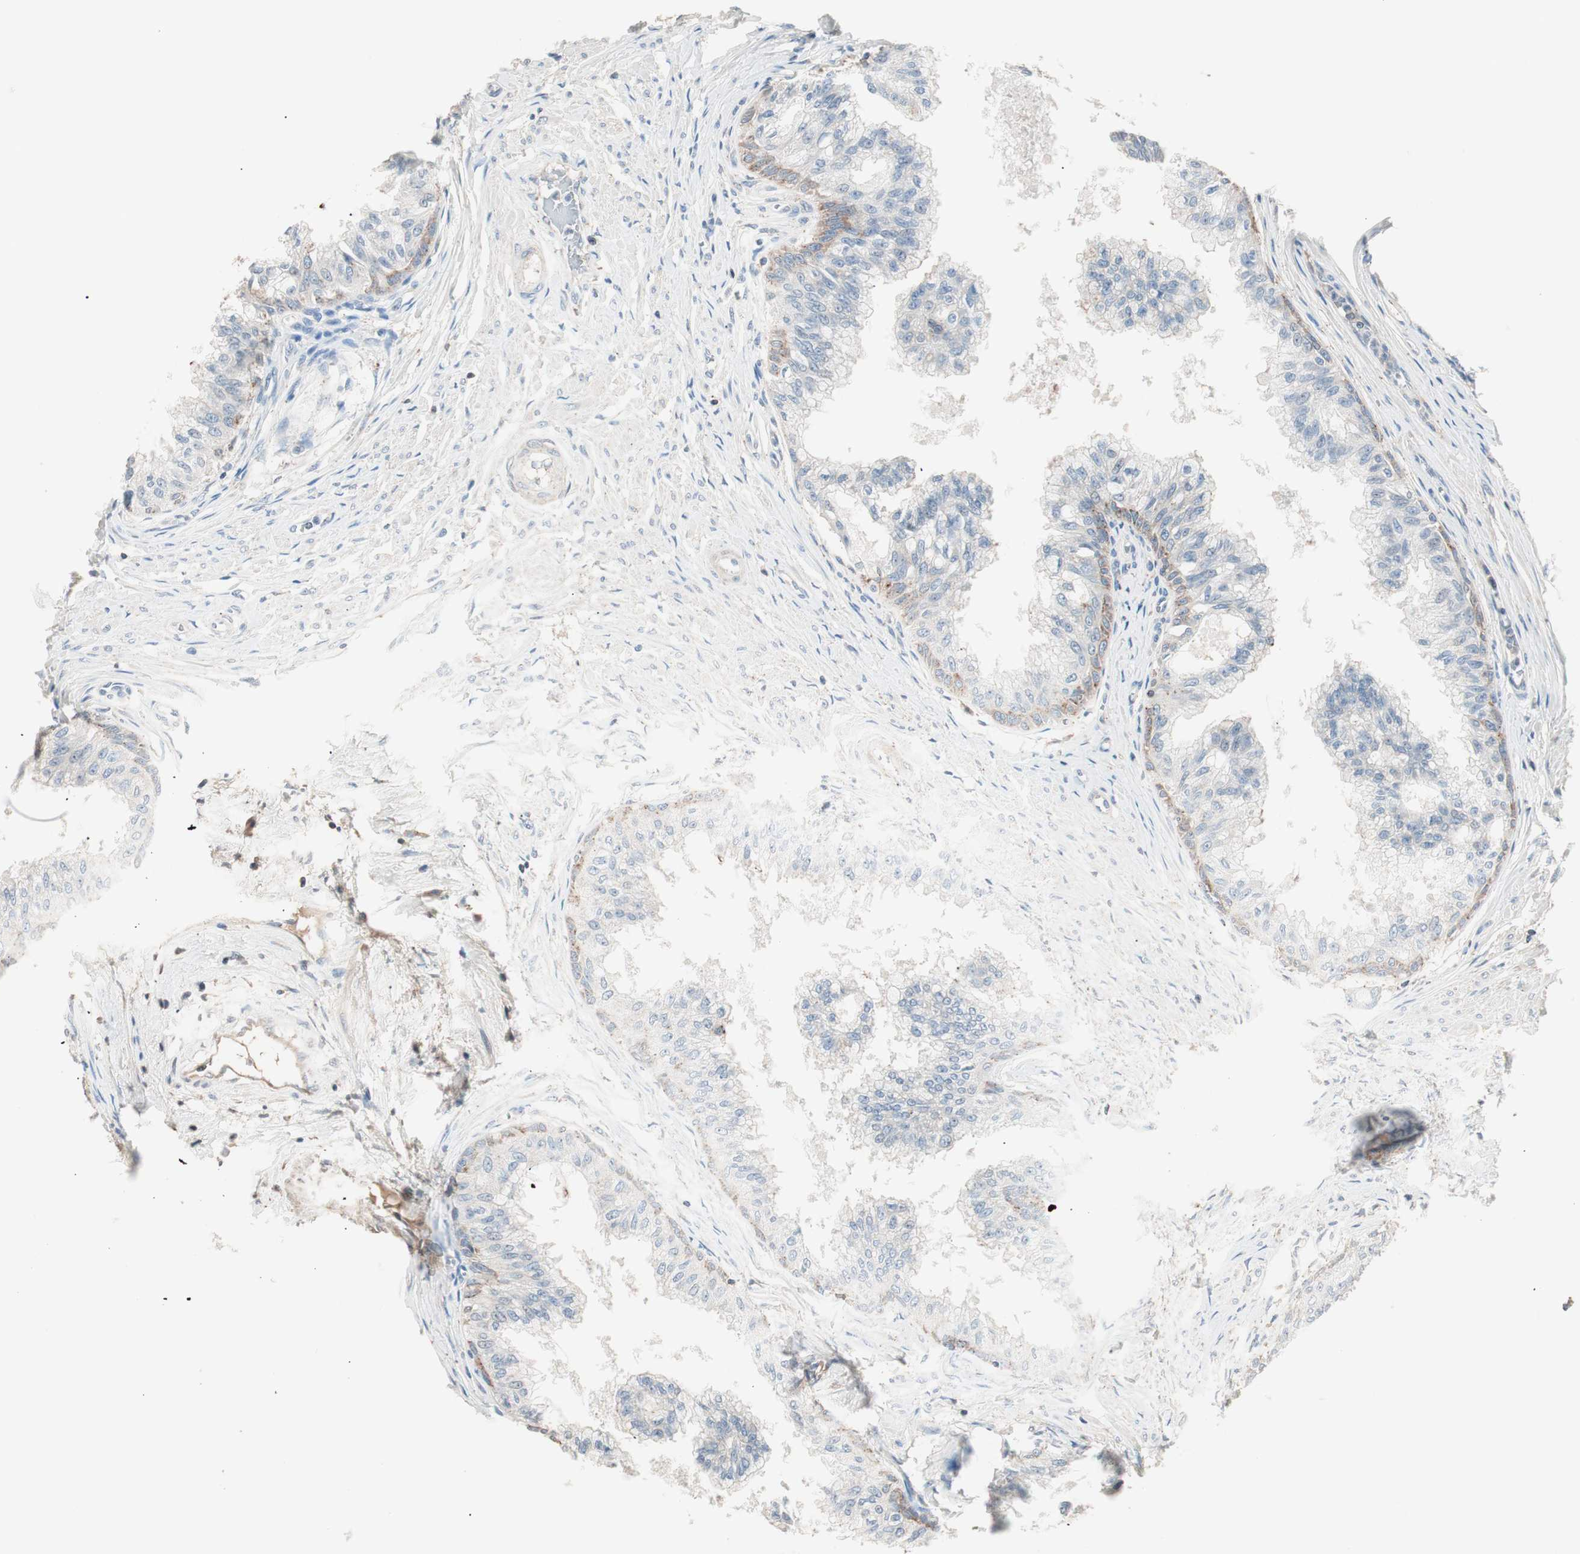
{"staining": {"intensity": "weak", "quantity": "25%-75%", "location": "cytoplasmic/membranous"}, "tissue": "prostate", "cell_type": "Glandular cells", "image_type": "normal", "snomed": [{"axis": "morphology", "description": "Normal tissue, NOS"}, {"axis": "topography", "description": "Prostate"}, {"axis": "topography", "description": "Seminal veicle"}], "caption": "This image demonstrates immunohistochemistry staining of normal human prostate, with low weak cytoplasmic/membranous expression in approximately 25%-75% of glandular cells.", "gene": "RAD54B", "patient": {"sex": "male", "age": 60}}